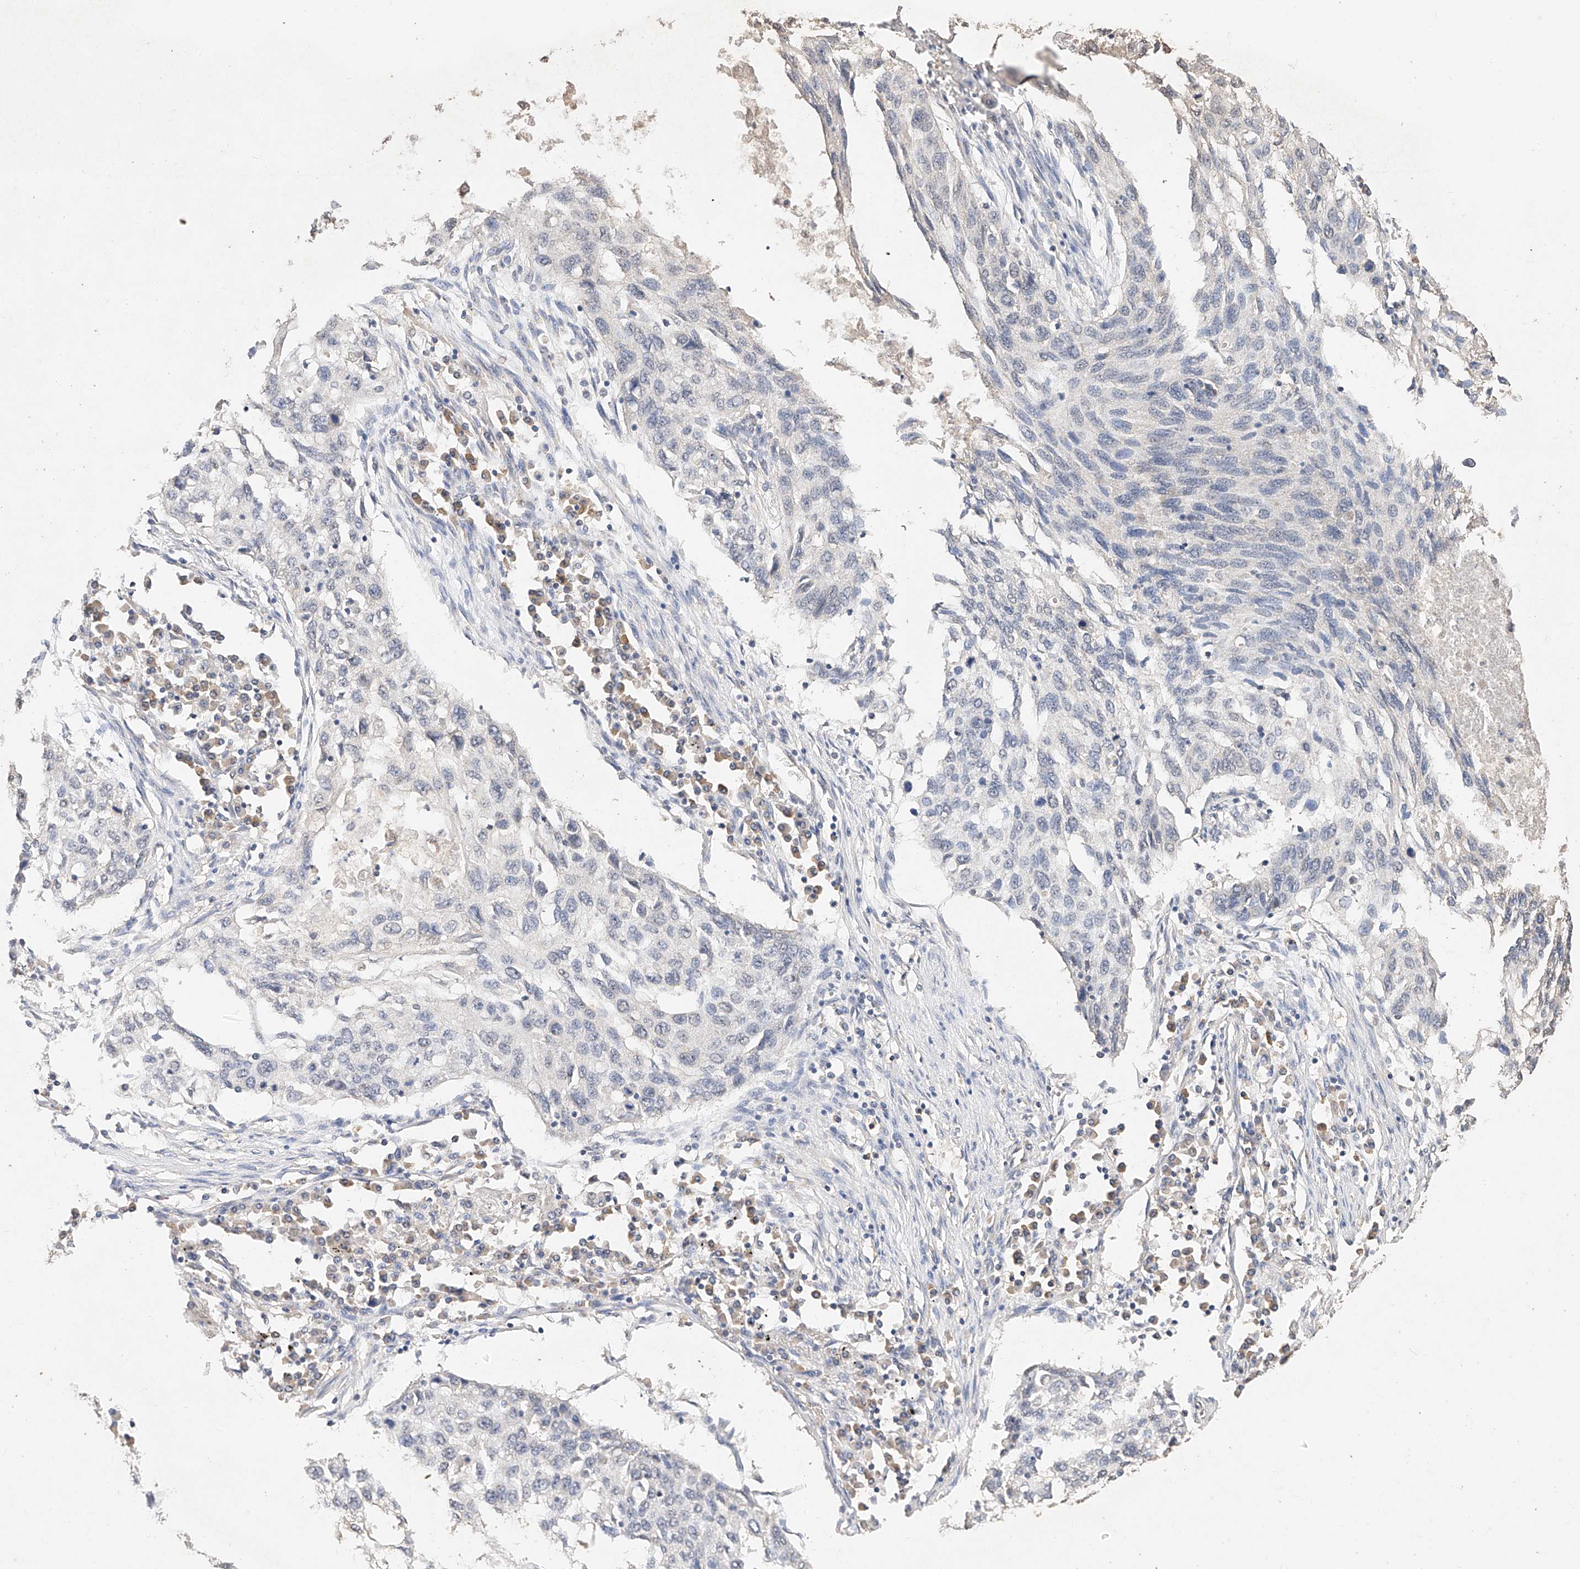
{"staining": {"intensity": "negative", "quantity": "none", "location": "none"}, "tissue": "lung cancer", "cell_type": "Tumor cells", "image_type": "cancer", "snomed": [{"axis": "morphology", "description": "Squamous cell carcinoma, NOS"}, {"axis": "topography", "description": "Lung"}], "caption": "This histopathology image is of lung cancer (squamous cell carcinoma) stained with immunohistochemistry (IHC) to label a protein in brown with the nuclei are counter-stained blue. There is no positivity in tumor cells.", "gene": "IL22RA2", "patient": {"sex": "female", "age": 63}}